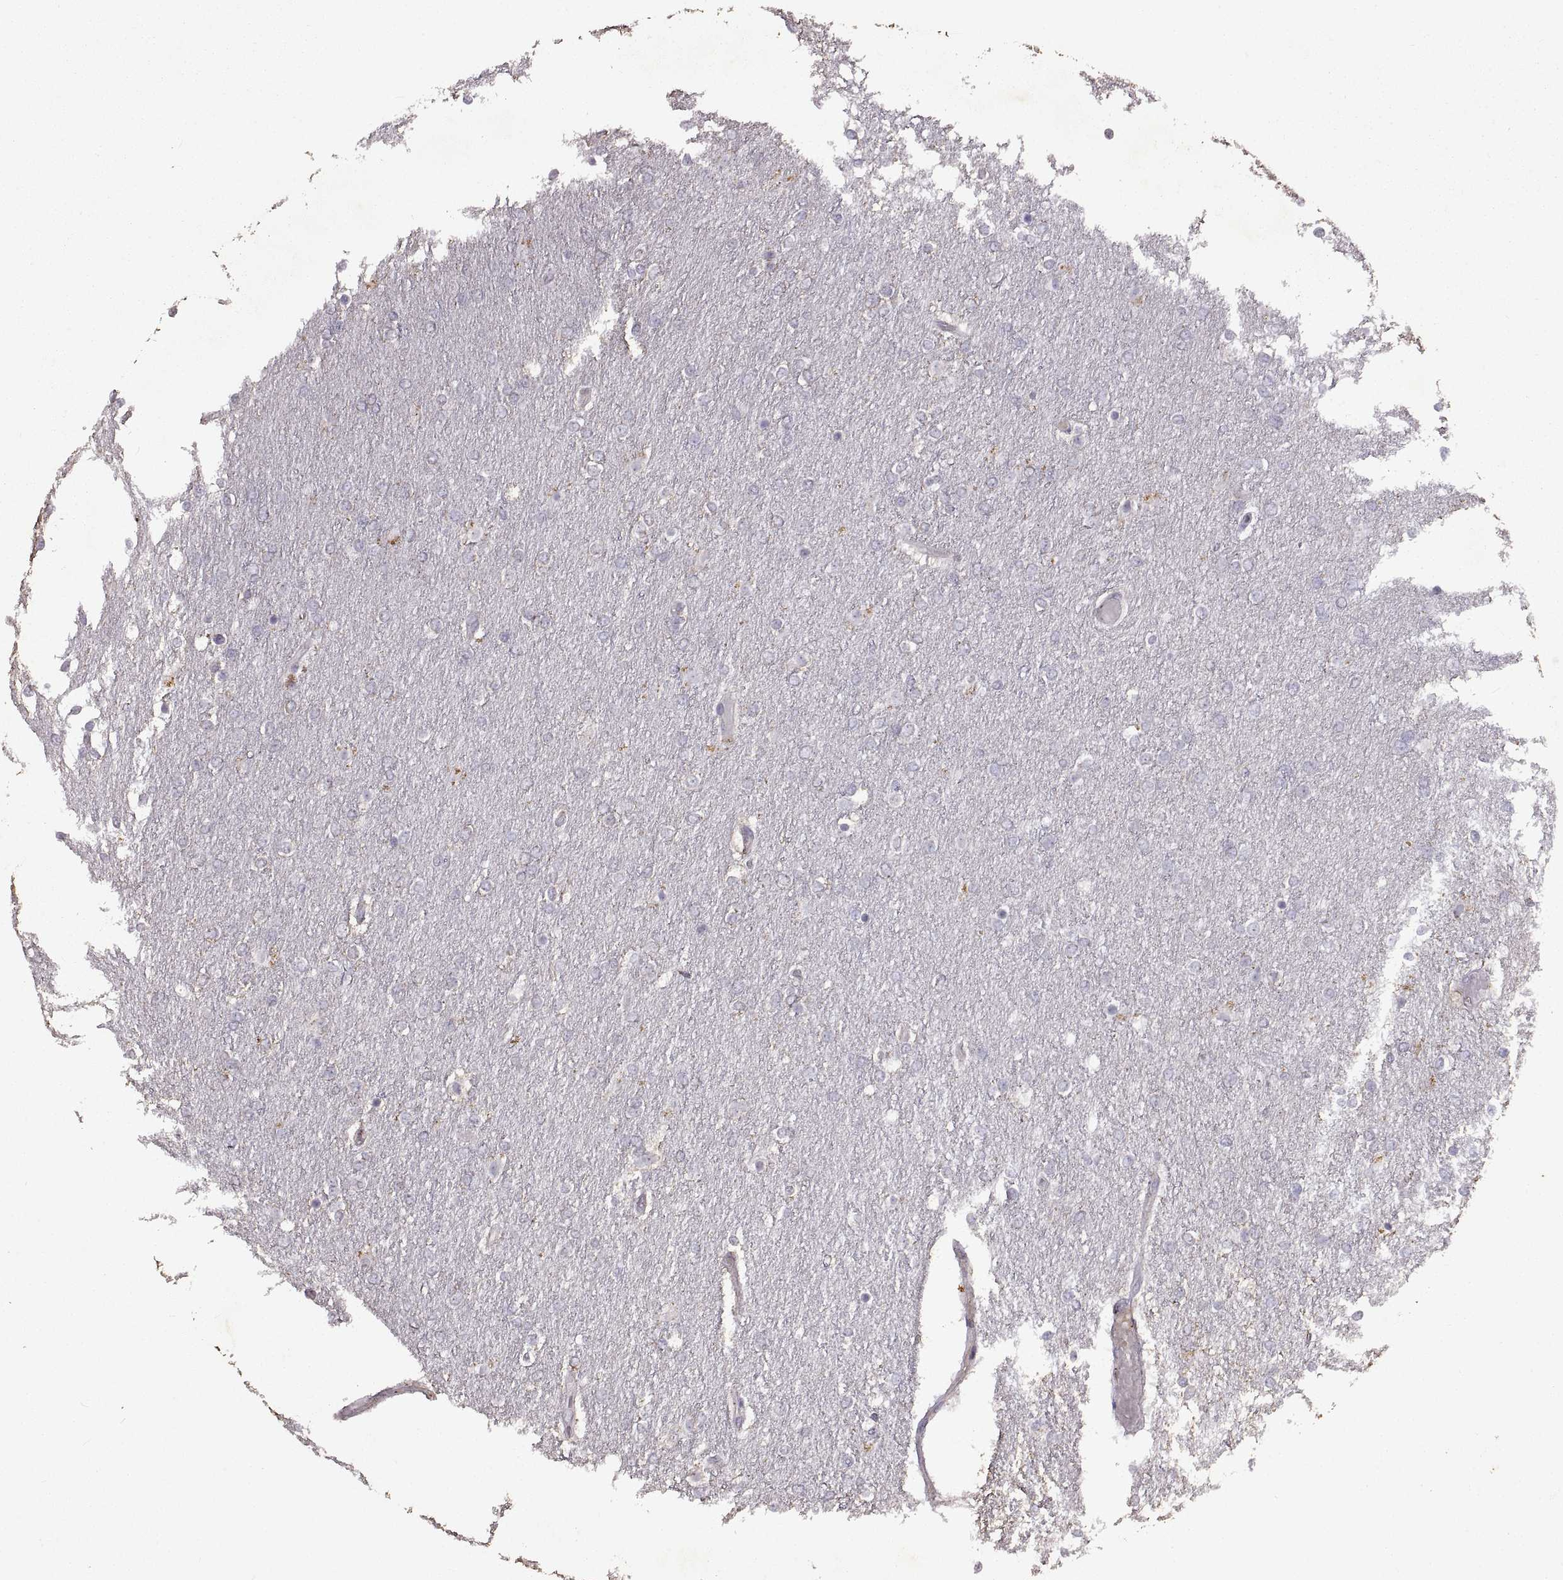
{"staining": {"intensity": "negative", "quantity": "none", "location": "none"}, "tissue": "glioma", "cell_type": "Tumor cells", "image_type": "cancer", "snomed": [{"axis": "morphology", "description": "Glioma, malignant, High grade"}, {"axis": "topography", "description": "Brain"}], "caption": "An image of human malignant glioma (high-grade) is negative for staining in tumor cells.", "gene": "DEFB136", "patient": {"sex": "female", "age": 61}}